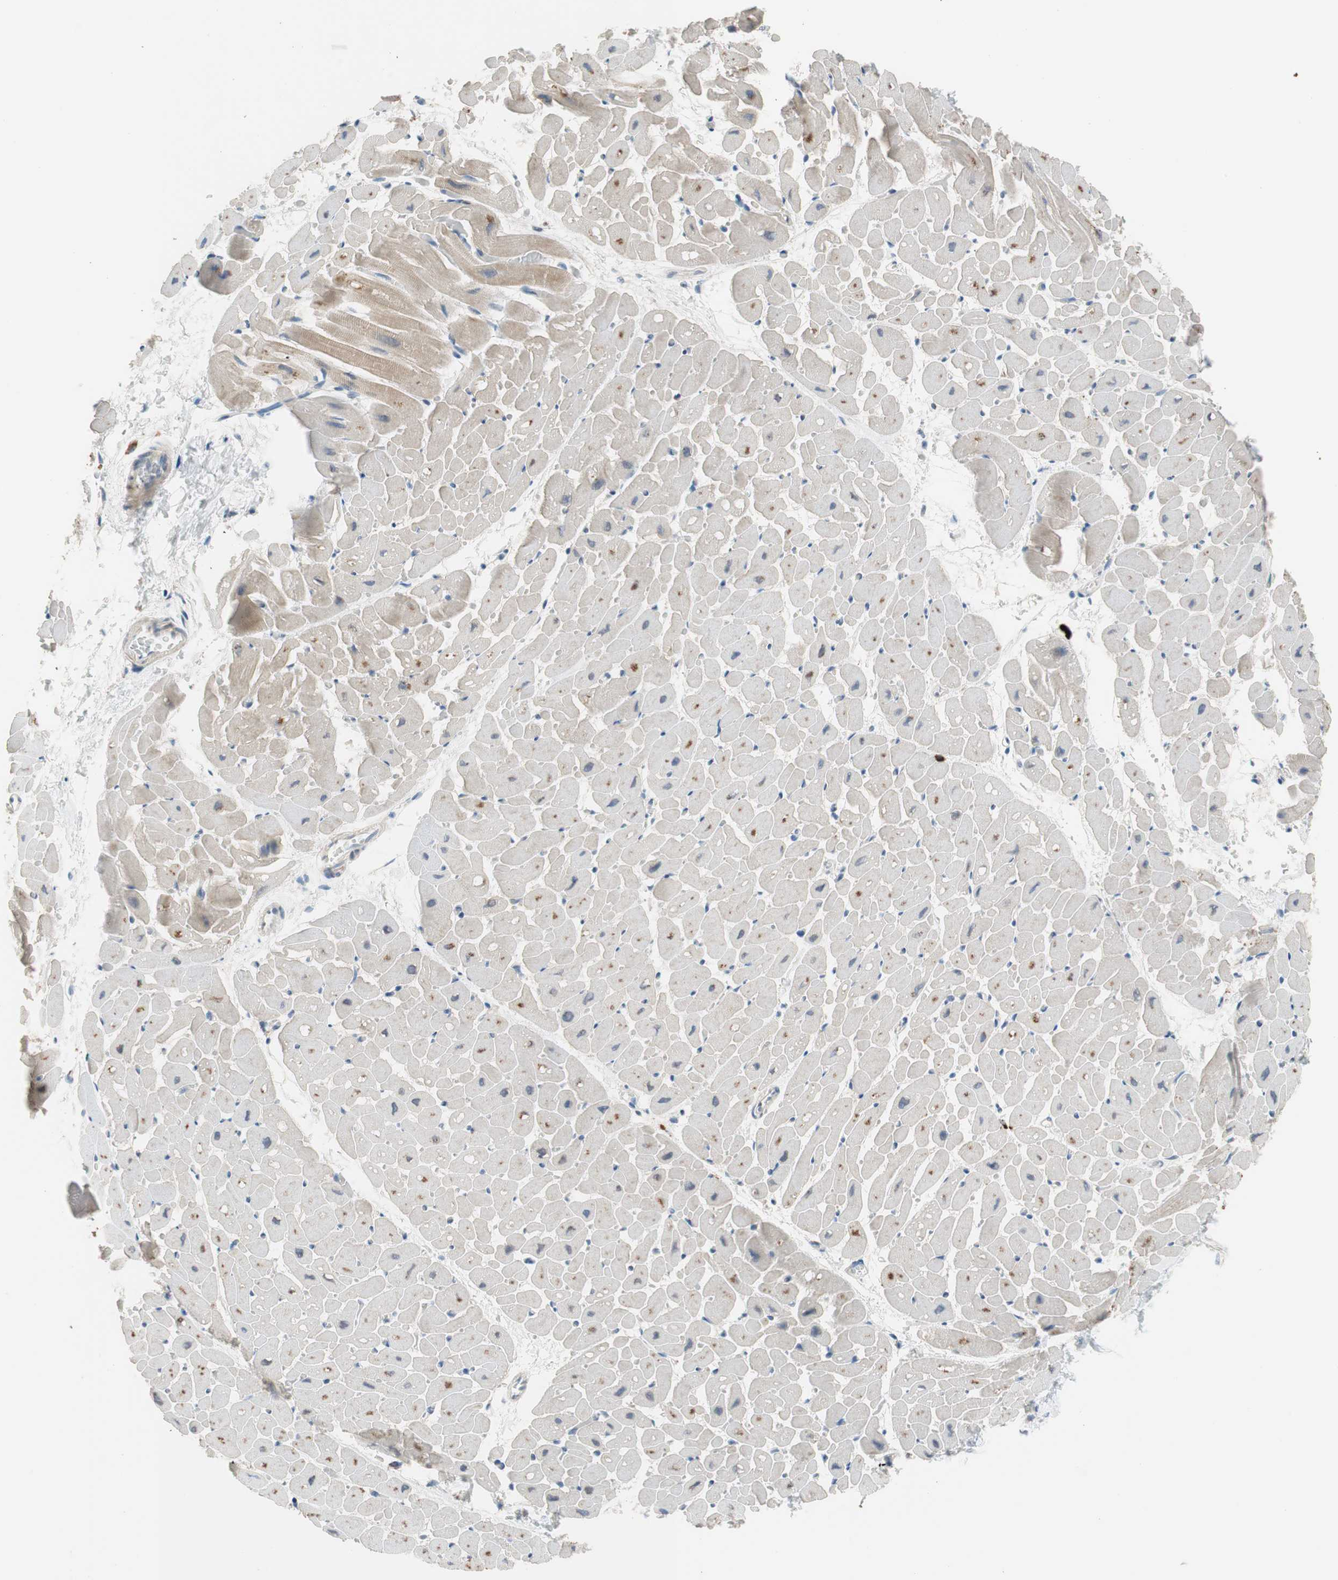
{"staining": {"intensity": "moderate", "quantity": "25%-75%", "location": "nuclear"}, "tissue": "heart muscle", "cell_type": "Cardiomyocytes", "image_type": "normal", "snomed": [{"axis": "morphology", "description": "Normal tissue, NOS"}, {"axis": "topography", "description": "Heart"}], "caption": "Protein expression analysis of normal human heart muscle reveals moderate nuclear staining in about 25%-75% of cardiomyocytes. The staining is performed using DAB brown chromogen to label protein expression. The nuclei are counter-stained blue using hematoxylin.", "gene": "PDZK1", "patient": {"sex": "male", "age": 45}}